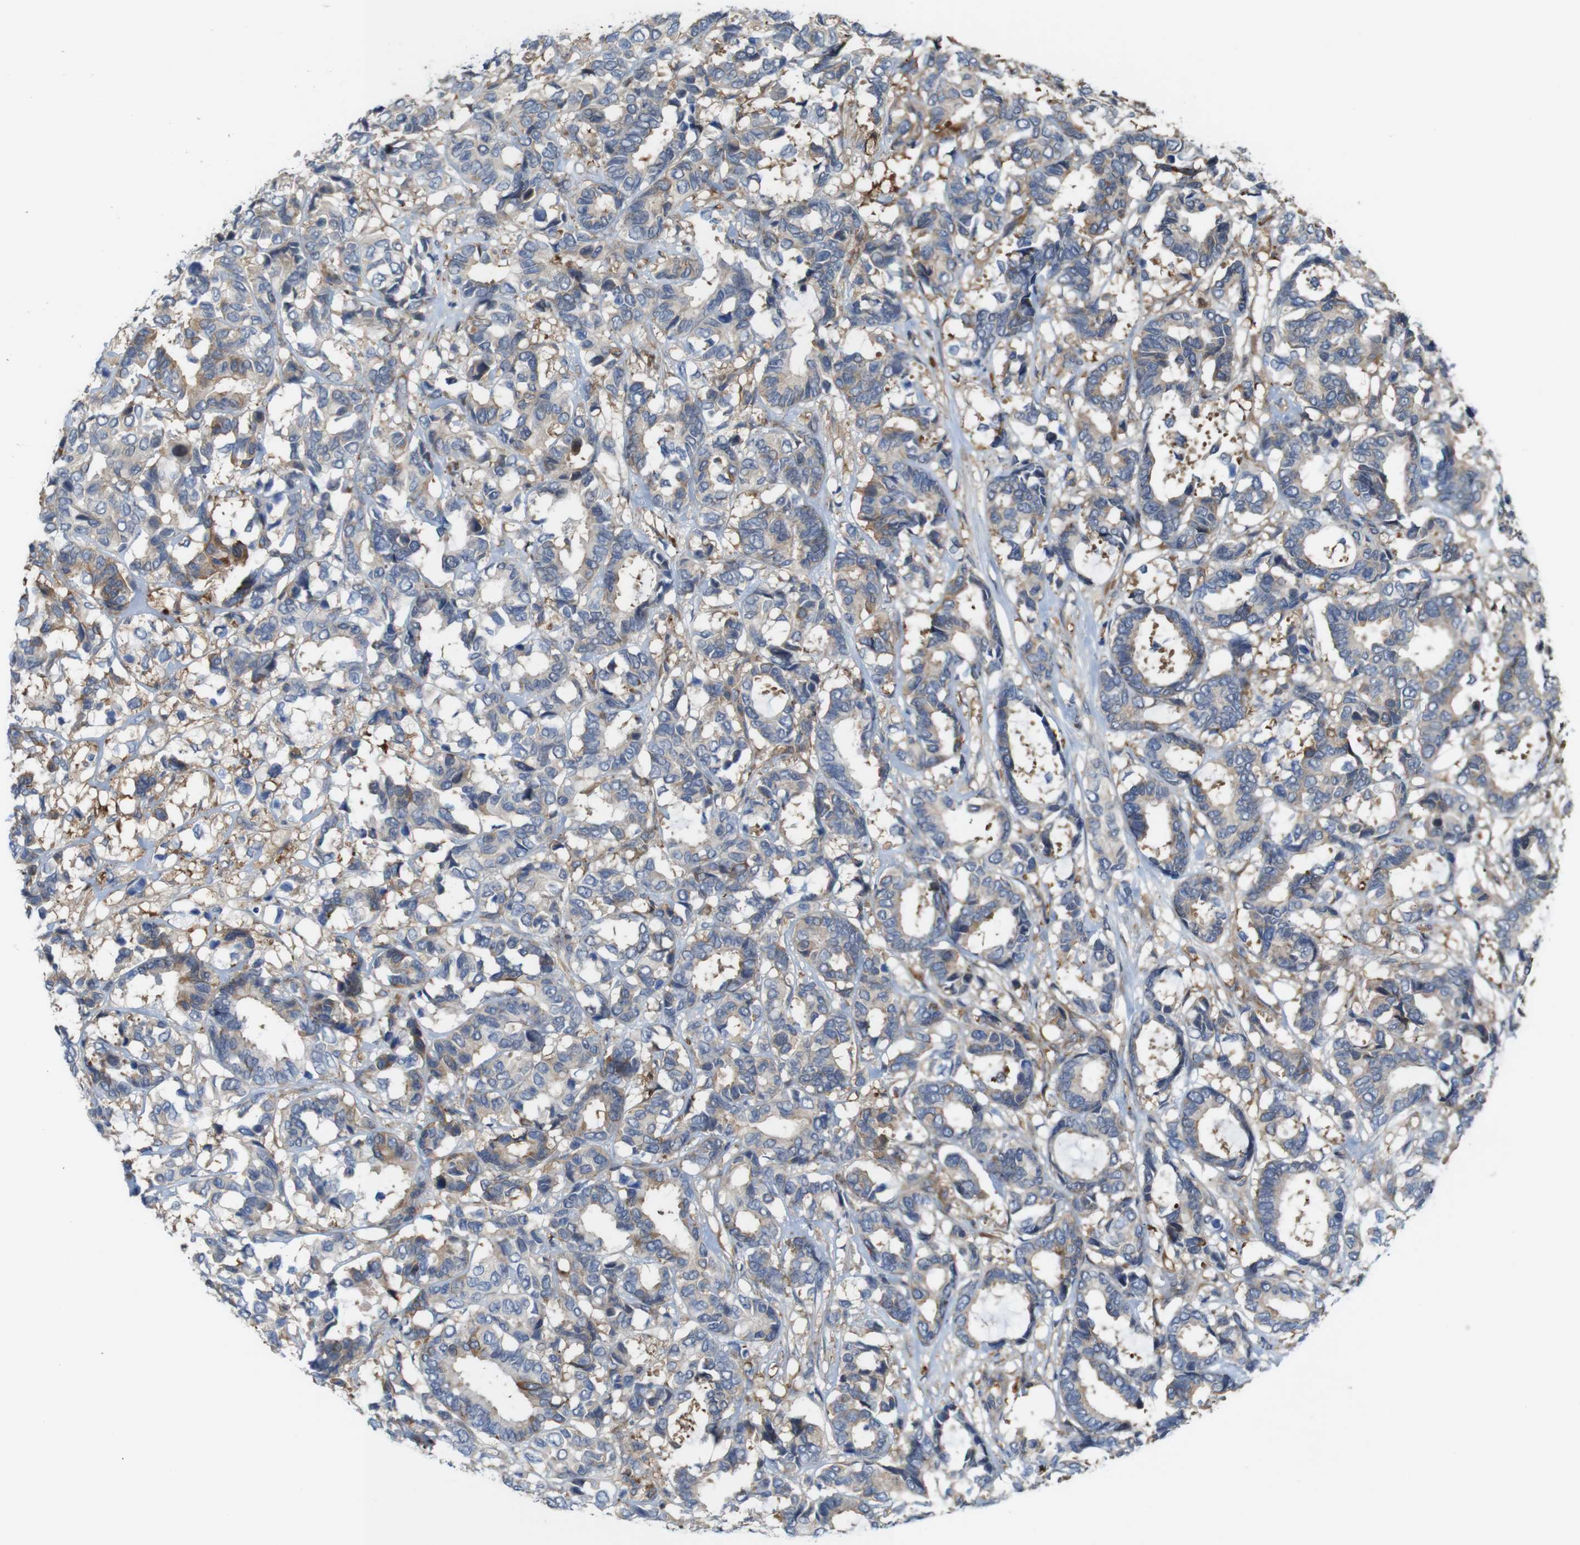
{"staining": {"intensity": "weak", "quantity": ">75%", "location": "cytoplasmic/membranous"}, "tissue": "breast cancer", "cell_type": "Tumor cells", "image_type": "cancer", "snomed": [{"axis": "morphology", "description": "Duct carcinoma"}, {"axis": "topography", "description": "Breast"}], "caption": "Breast cancer (intraductal carcinoma) stained with DAB IHC displays low levels of weak cytoplasmic/membranous expression in about >75% of tumor cells. (Stains: DAB (3,3'-diaminobenzidine) in brown, nuclei in blue, Microscopy: brightfield microscopy at high magnification).", "gene": "PCOLCE2", "patient": {"sex": "female", "age": 87}}